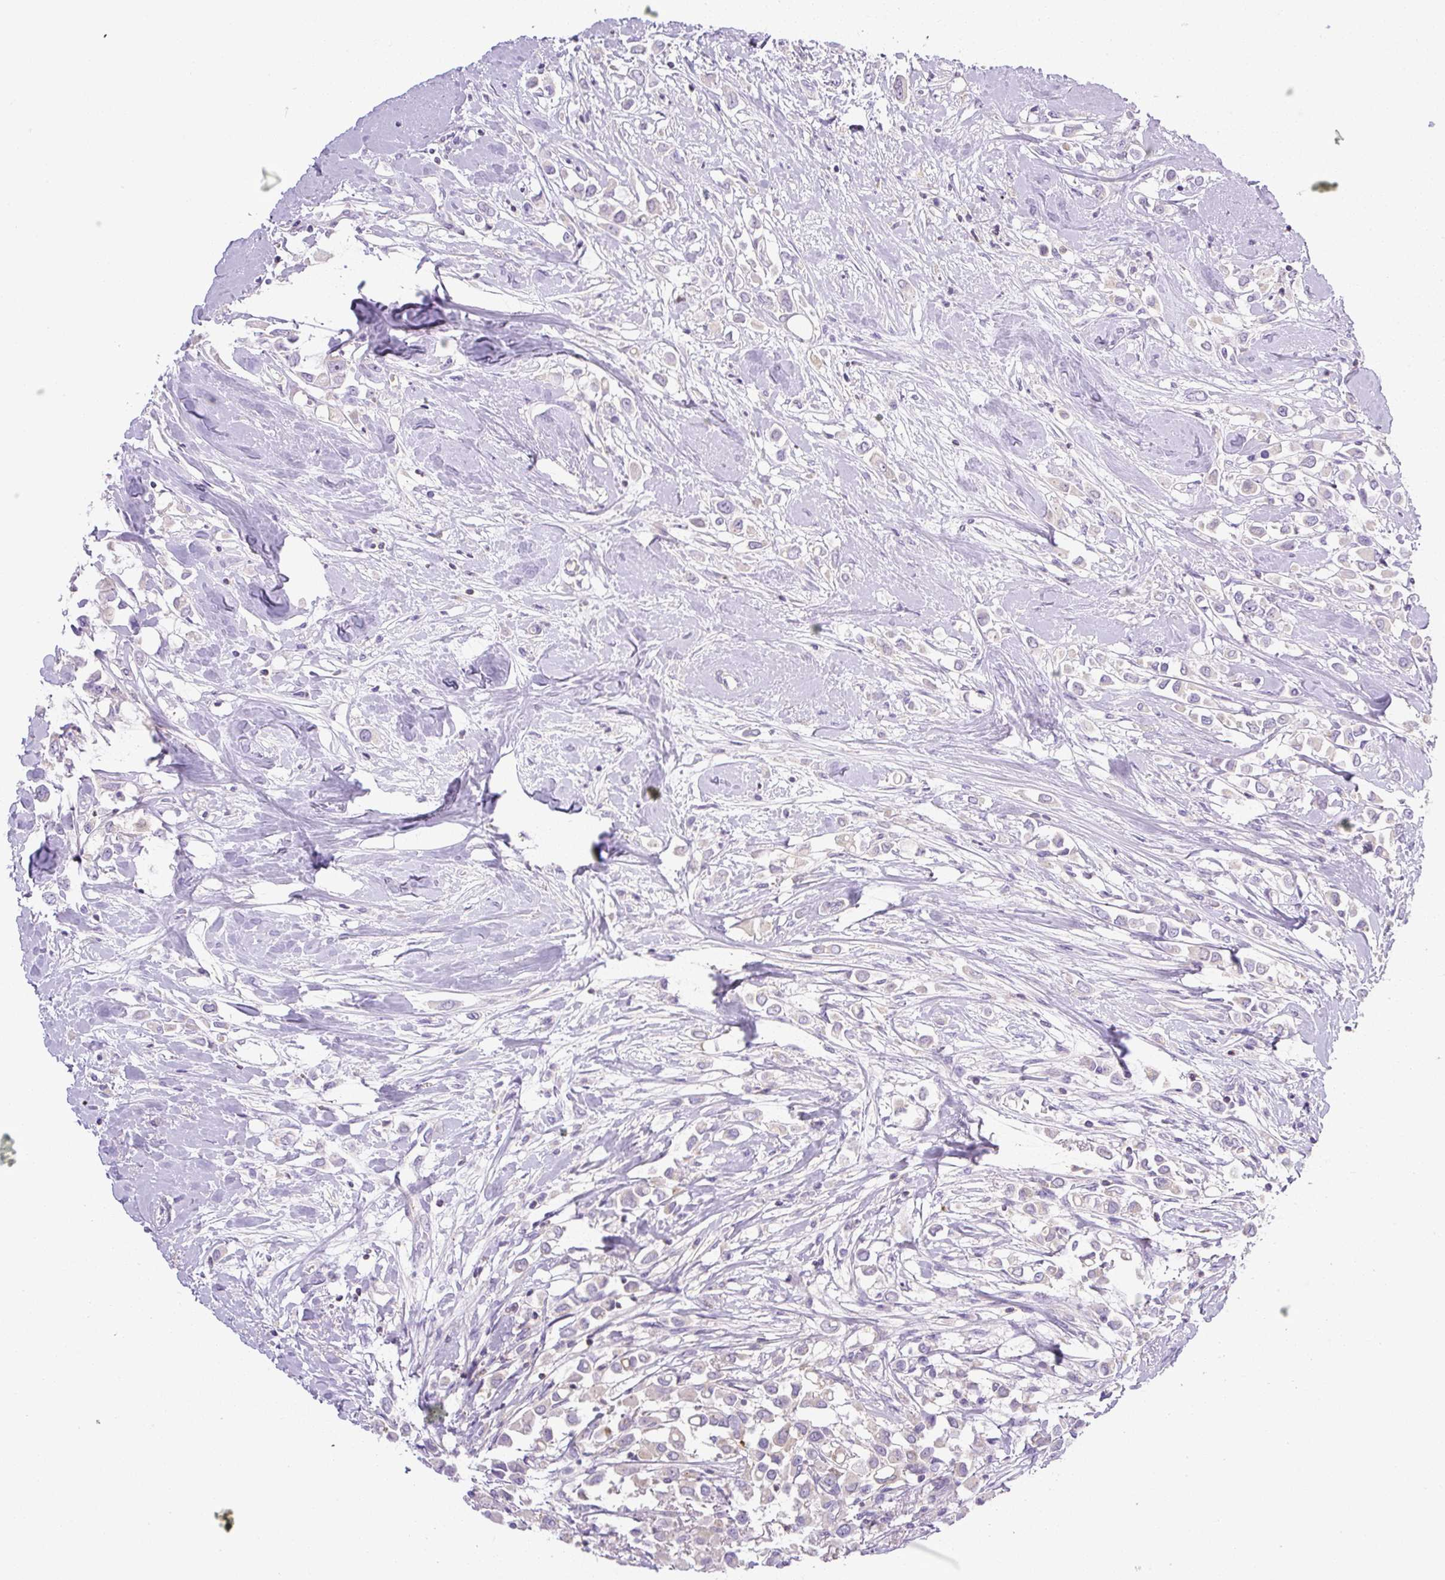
{"staining": {"intensity": "negative", "quantity": "none", "location": "none"}, "tissue": "breast cancer", "cell_type": "Tumor cells", "image_type": "cancer", "snomed": [{"axis": "morphology", "description": "Duct carcinoma"}, {"axis": "topography", "description": "Breast"}], "caption": "IHC image of human breast cancer (infiltrating ductal carcinoma) stained for a protein (brown), which shows no positivity in tumor cells. (DAB immunohistochemistry (IHC), high magnification).", "gene": "PIP5KL1", "patient": {"sex": "female", "age": 61}}